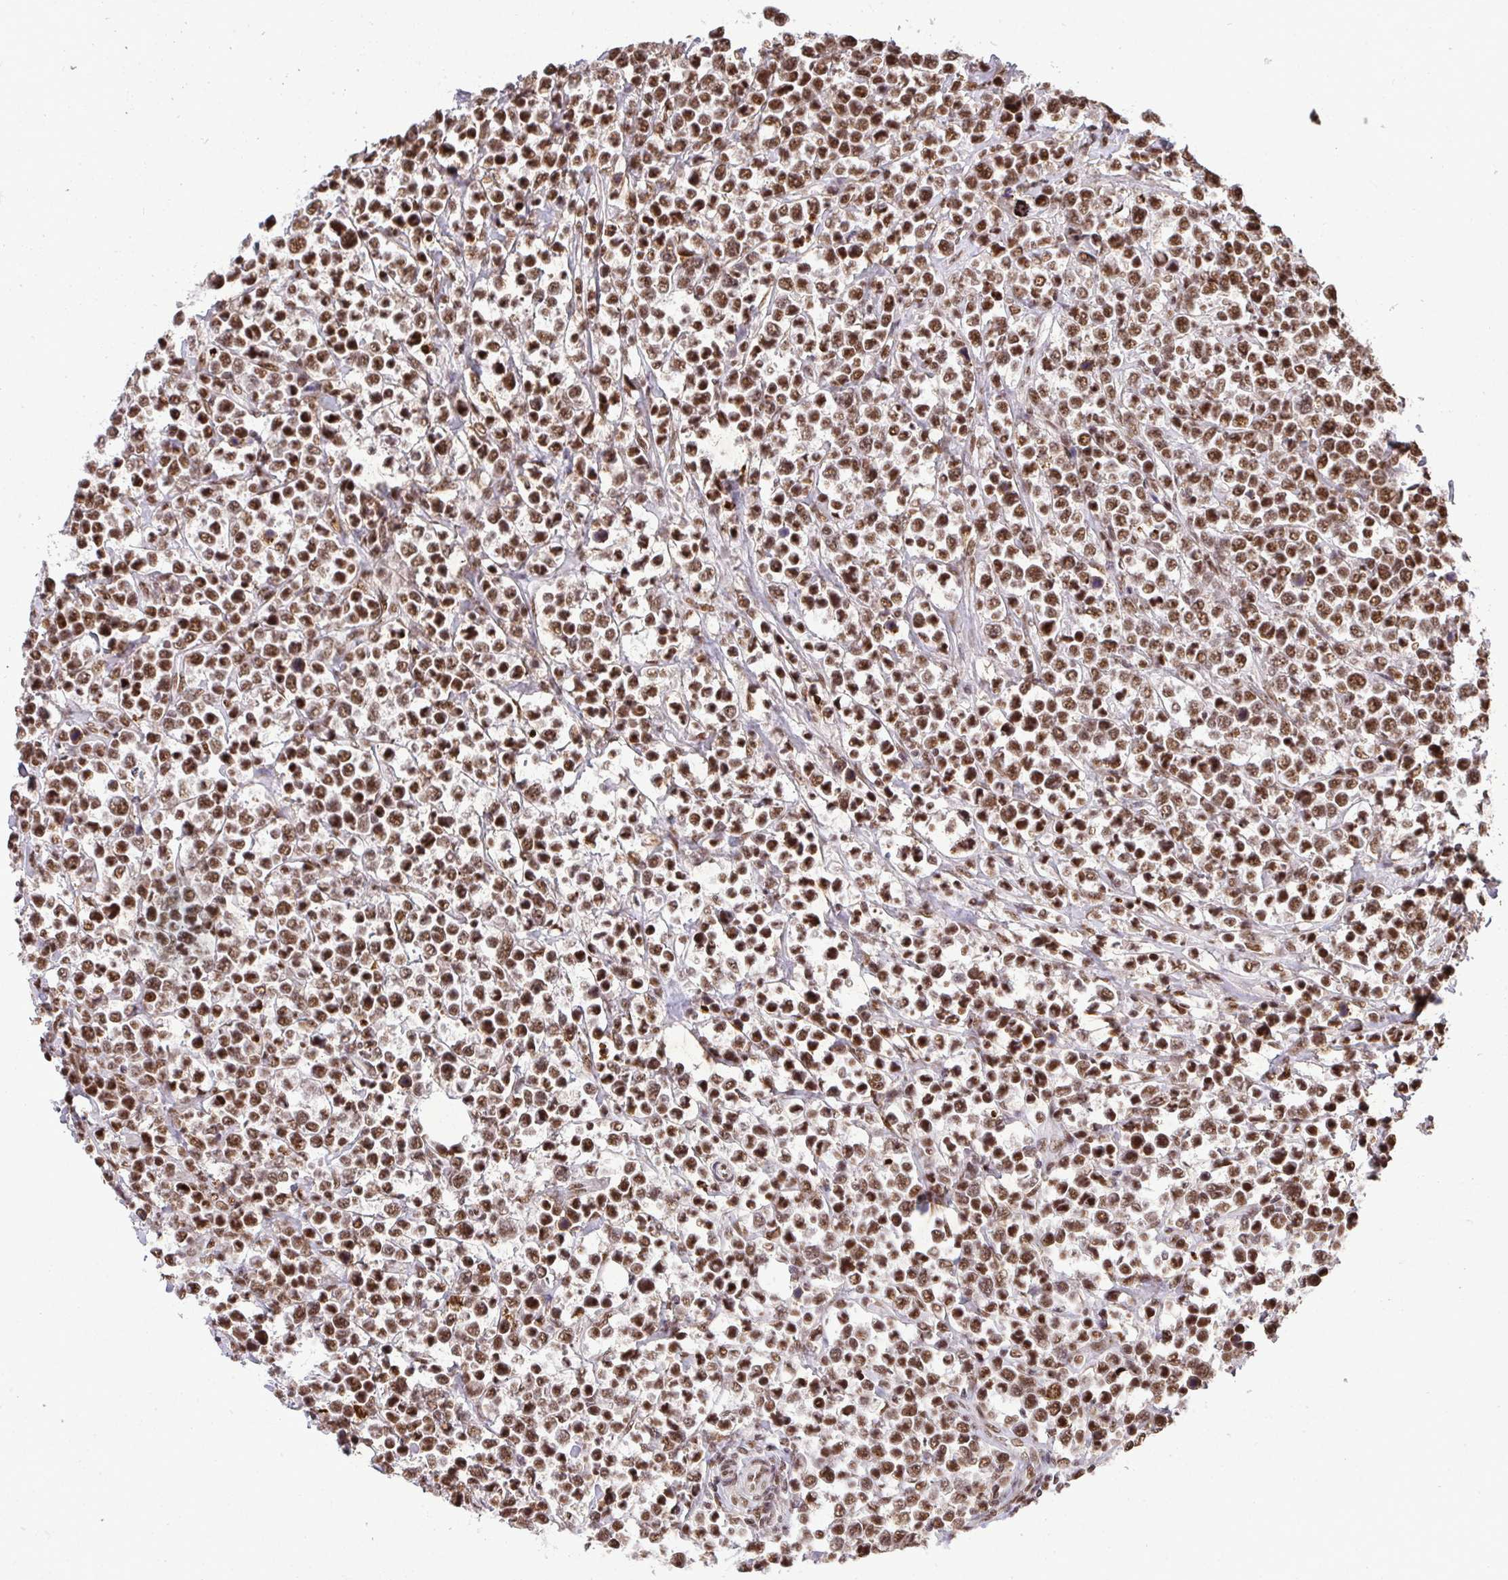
{"staining": {"intensity": "moderate", "quantity": ">75%", "location": "nuclear"}, "tissue": "lymphoma", "cell_type": "Tumor cells", "image_type": "cancer", "snomed": [{"axis": "morphology", "description": "Malignant lymphoma, non-Hodgkin's type, High grade"}, {"axis": "topography", "description": "Soft tissue"}], "caption": "Brown immunohistochemical staining in human malignant lymphoma, non-Hodgkin's type (high-grade) exhibits moderate nuclear positivity in about >75% of tumor cells. Immunohistochemistry stains the protein of interest in brown and the nuclei are stained blue.", "gene": "U2AF1", "patient": {"sex": "female", "age": 56}}